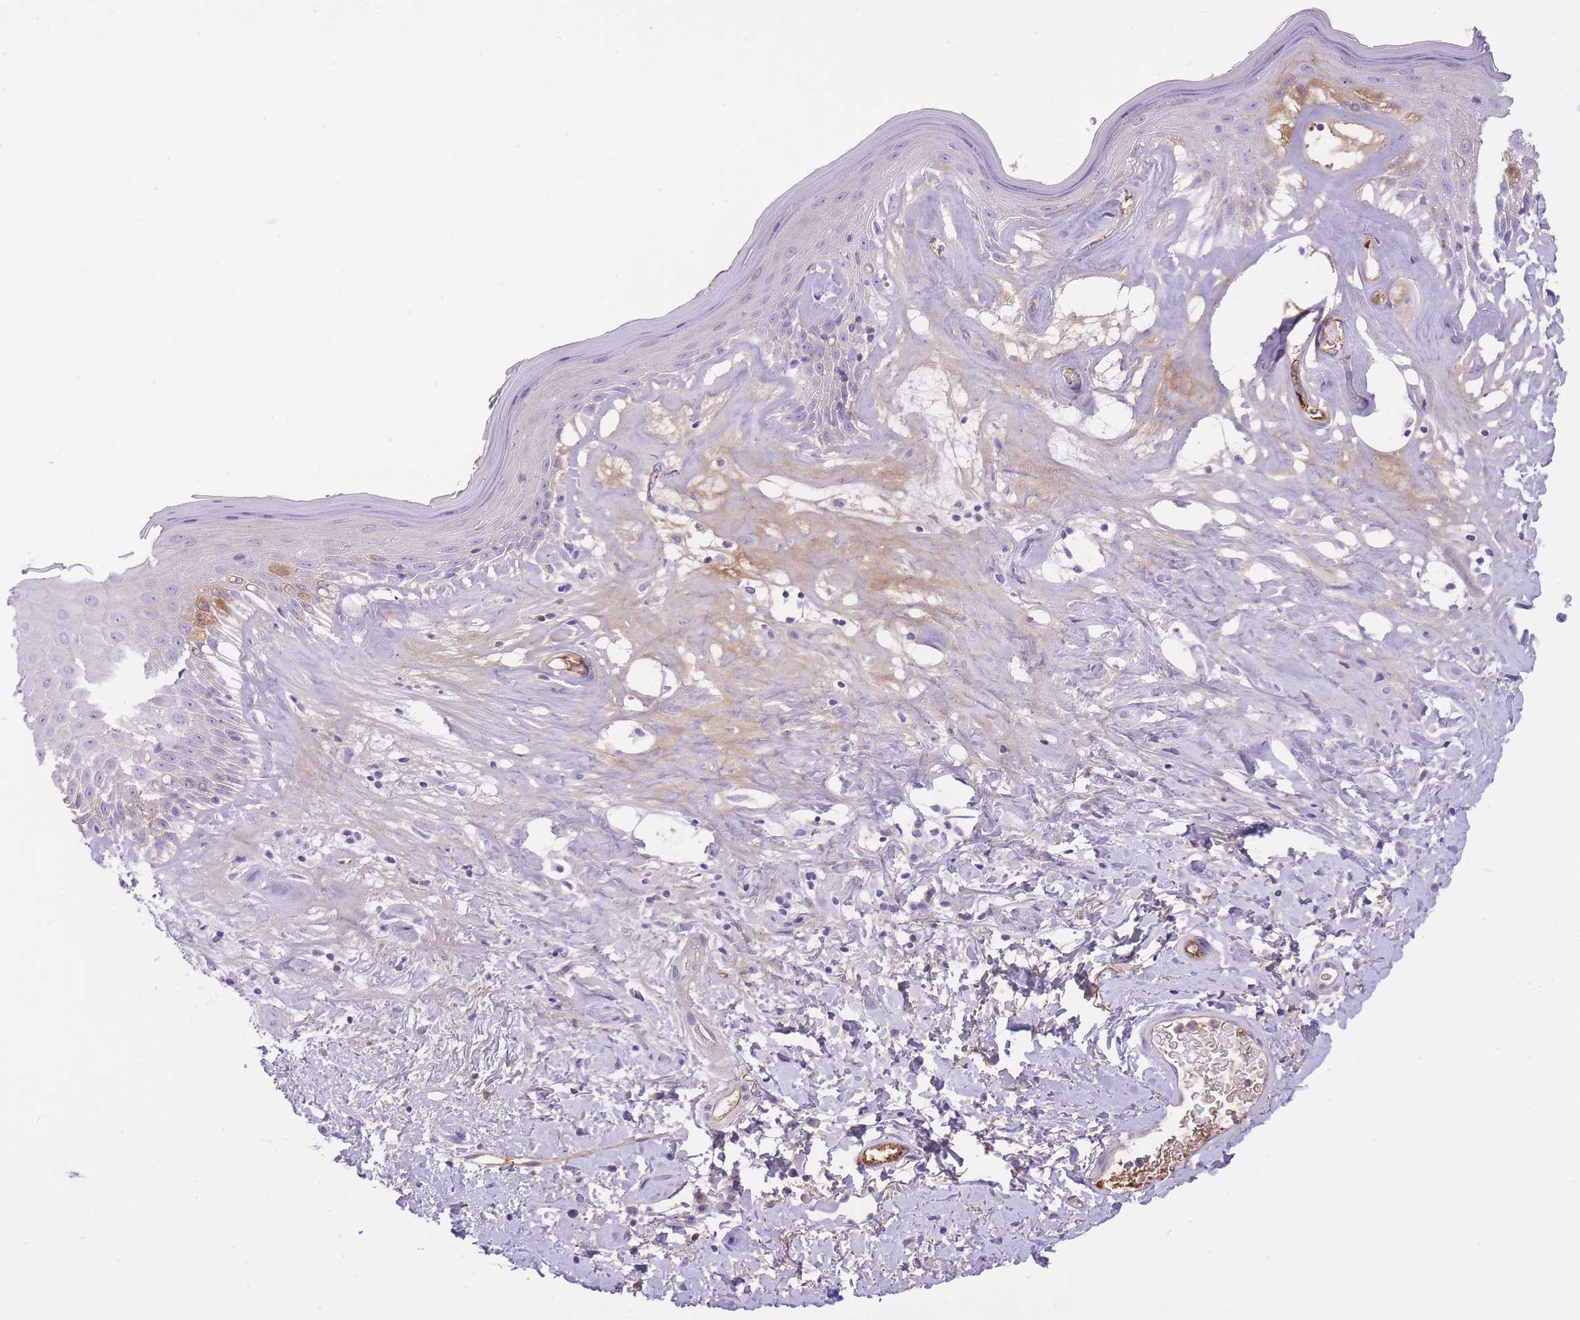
{"staining": {"intensity": "moderate", "quantity": "25%-75%", "location": "cytoplasmic/membranous"}, "tissue": "skin", "cell_type": "Epidermal cells", "image_type": "normal", "snomed": [{"axis": "morphology", "description": "Normal tissue, NOS"}, {"axis": "morphology", "description": "Inflammation, NOS"}, {"axis": "topography", "description": "Vulva"}], "caption": "Moderate cytoplasmic/membranous protein staining is identified in approximately 25%-75% of epidermal cells in skin. (Stains: DAB (3,3'-diaminobenzidine) in brown, nuclei in blue, Microscopy: brightfield microscopy at high magnification).", "gene": "HRG", "patient": {"sex": "female", "age": 86}}